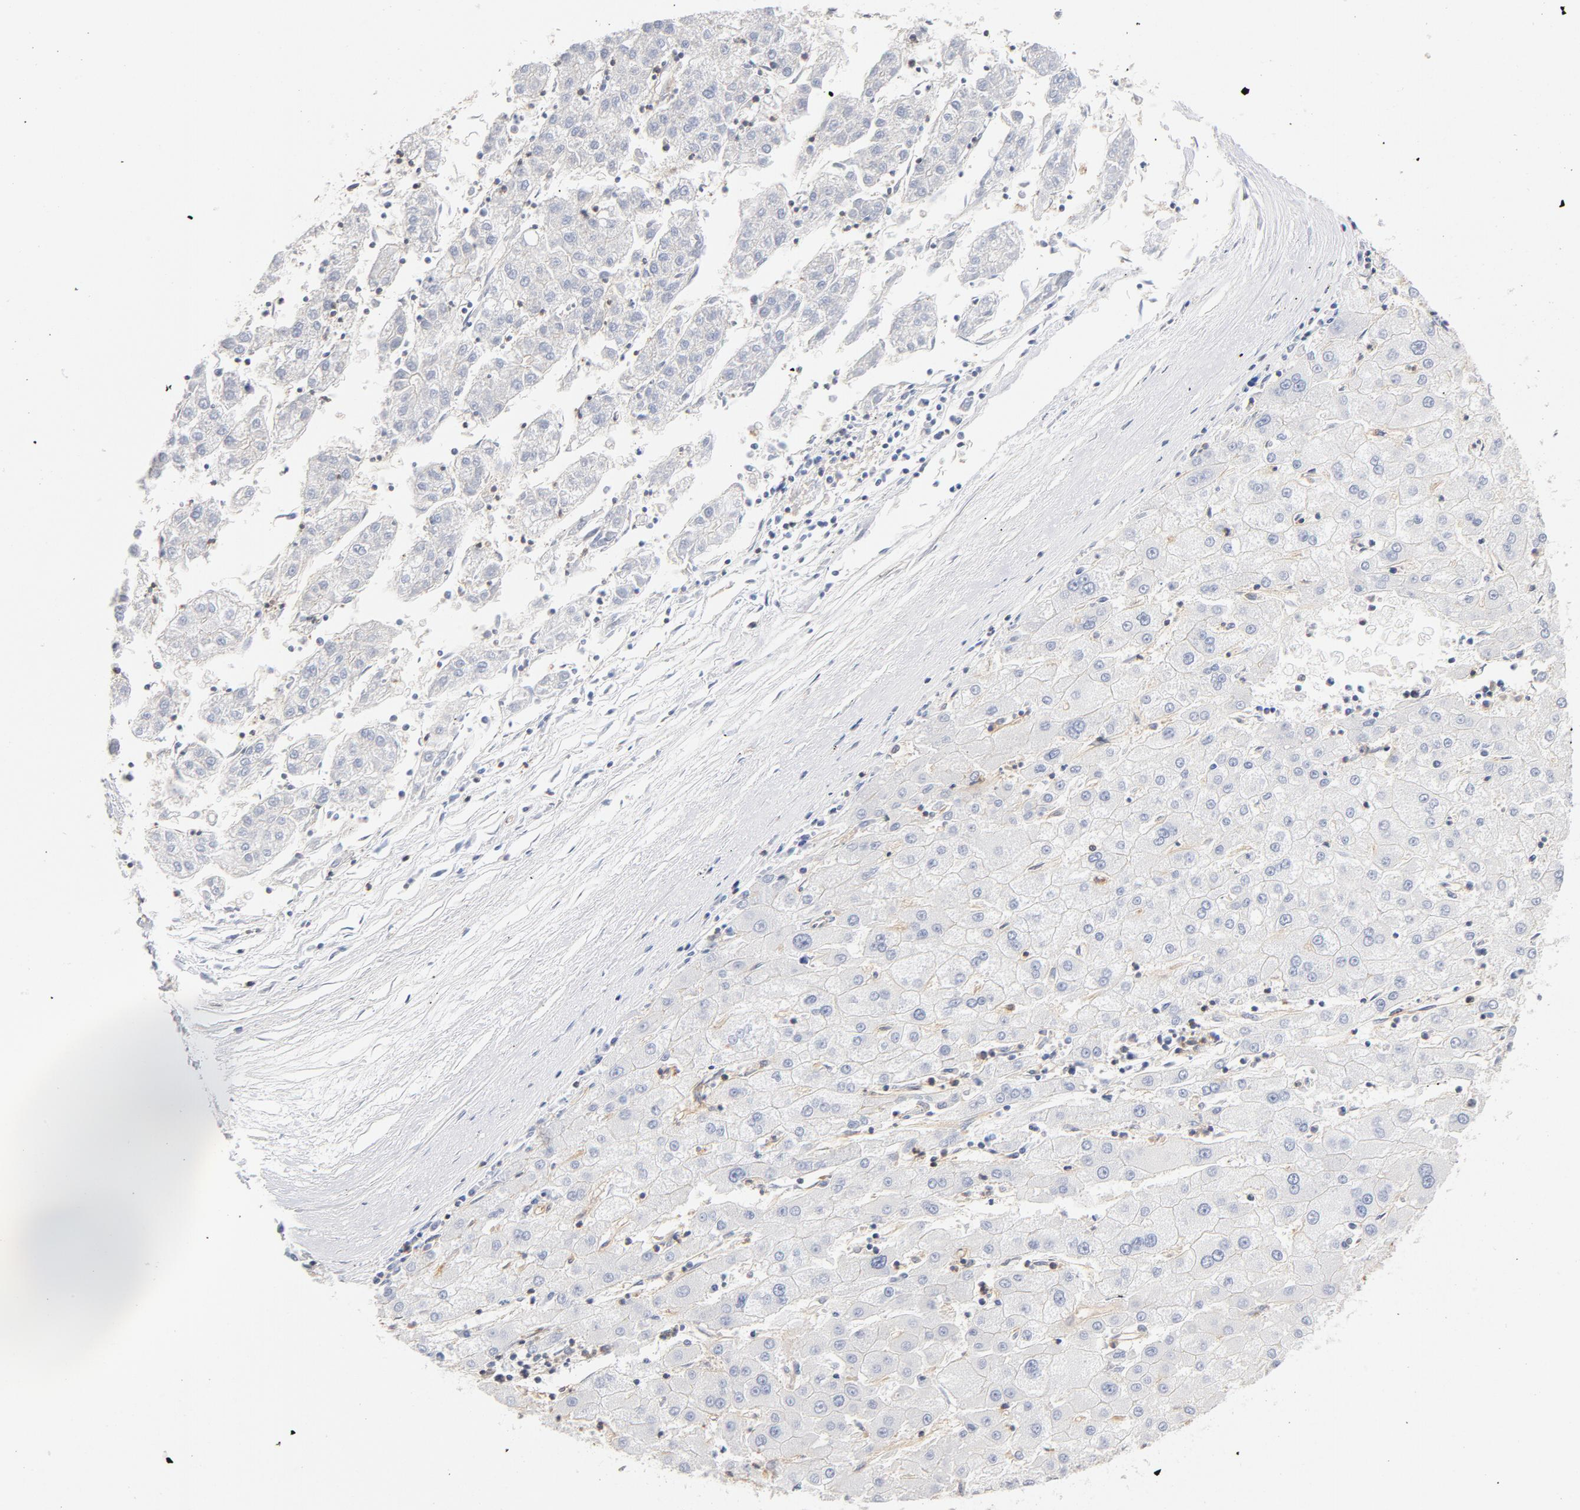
{"staining": {"intensity": "negative", "quantity": "none", "location": "none"}, "tissue": "liver cancer", "cell_type": "Tumor cells", "image_type": "cancer", "snomed": [{"axis": "morphology", "description": "Carcinoma, Hepatocellular, NOS"}, {"axis": "topography", "description": "Liver"}], "caption": "Immunohistochemistry (IHC) histopathology image of human liver cancer (hepatocellular carcinoma) stained for a protein (brown), which reveals no expression in tumor cells. (DAB (3,3'-diaminobenzidine) immunohistochemistry visualized using brightfield microscopy, high magnification).", "gene": "SRC", "patient": {"sex": "male", "age": 72}}